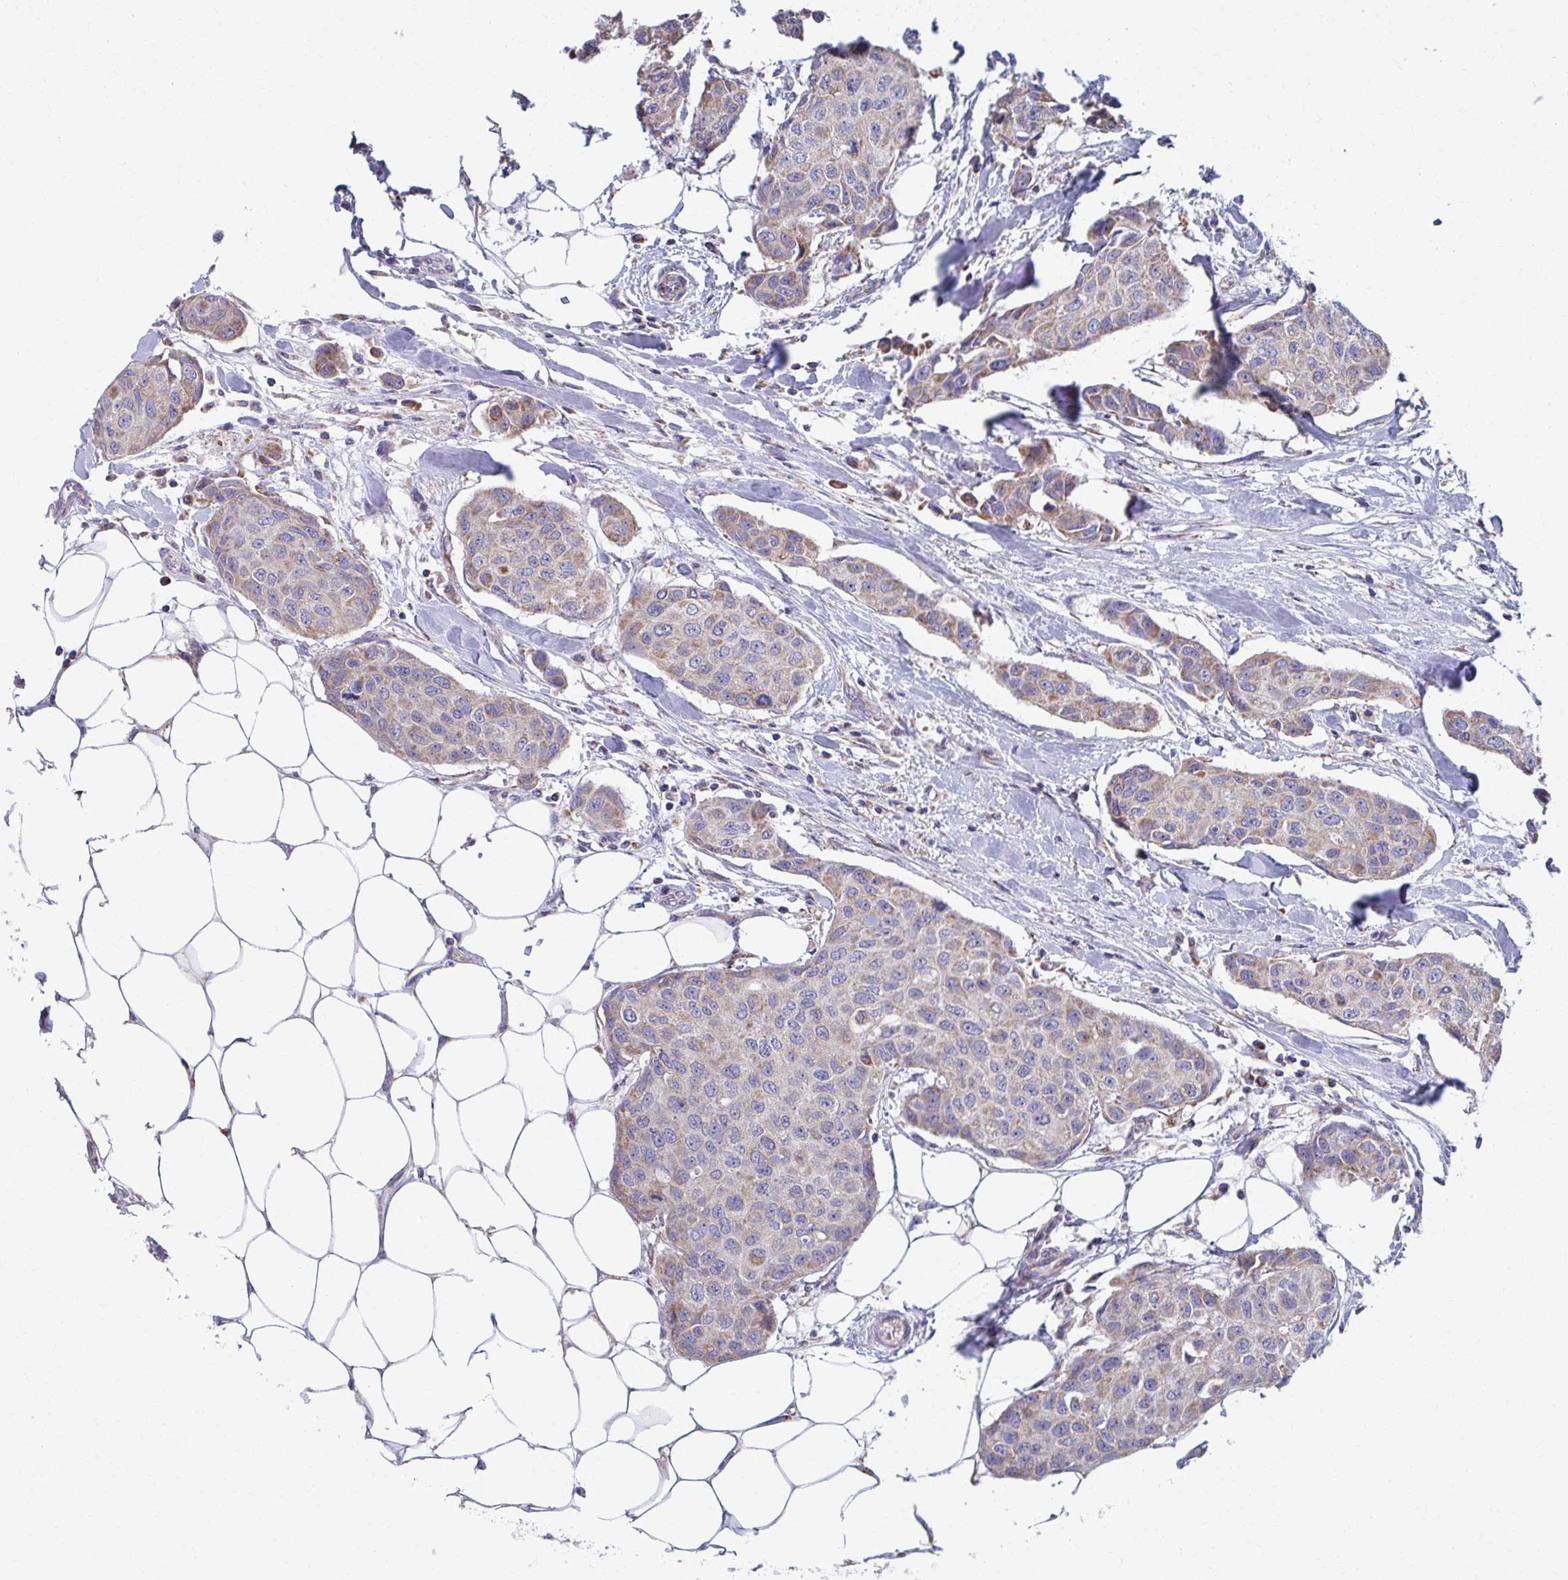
{"staining": {"intensity": "weak", "quantity": "25%-75%", "location": "cytoplasmic/membranous"}, "tissue": "breast cancer", "cell_type": "Tumor cells", "image_type": "cancer", "snomed": [{"axis": "morphology", "description": "Duct carcinoma"}, {"axis": "topography", "description": "Breast"}, {"axis": "topography", "description": "Lymph node"}], "caption": "Human breast cancer stained with a protein marker shows weak staining in tumor cells.", "gene": "RCC1L", "patient": {"sex": "female", "age": 80}}